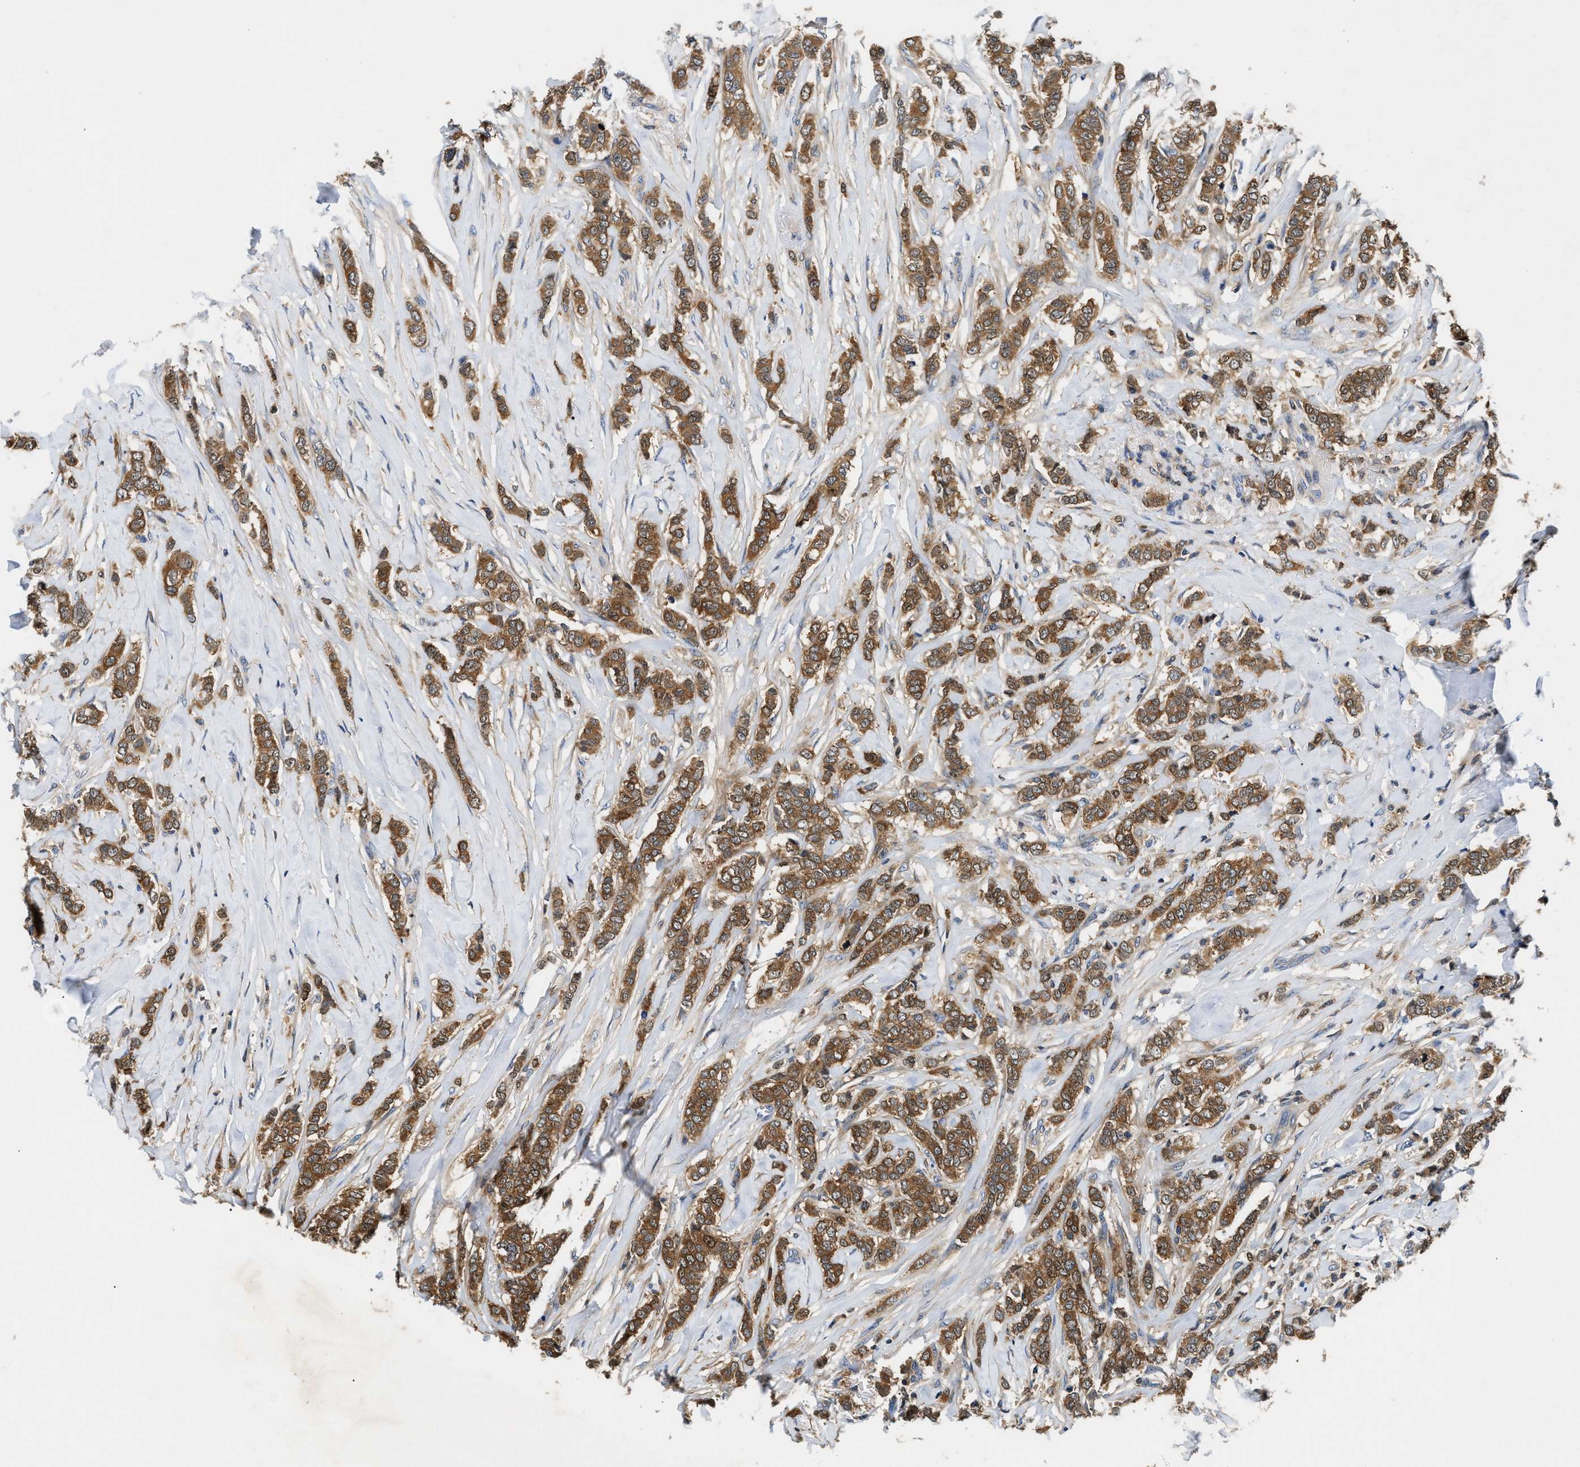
{"staining": {"intensity": "moderate", "quantity": ">75%", "location": "cytoplasmic/membranous"}, "tissue": "breast cancer", "cell_type": "Tumor cells", "image_type": "cancer", "snomed": [{"axis": "morphology", "description": "Lobular carcinoma"}, {"axis": "topography", "description": "Skin"}, {"axis": "topography", "description": "Breast"}], "caption": "Breast cancer (lobular carcinoma) stained for a protein demonstrates moderate cytoplasmic/membranous positivity in tumor cells.", "gene": "CCM2", "patient": {"sex": "female", "age": 46}}